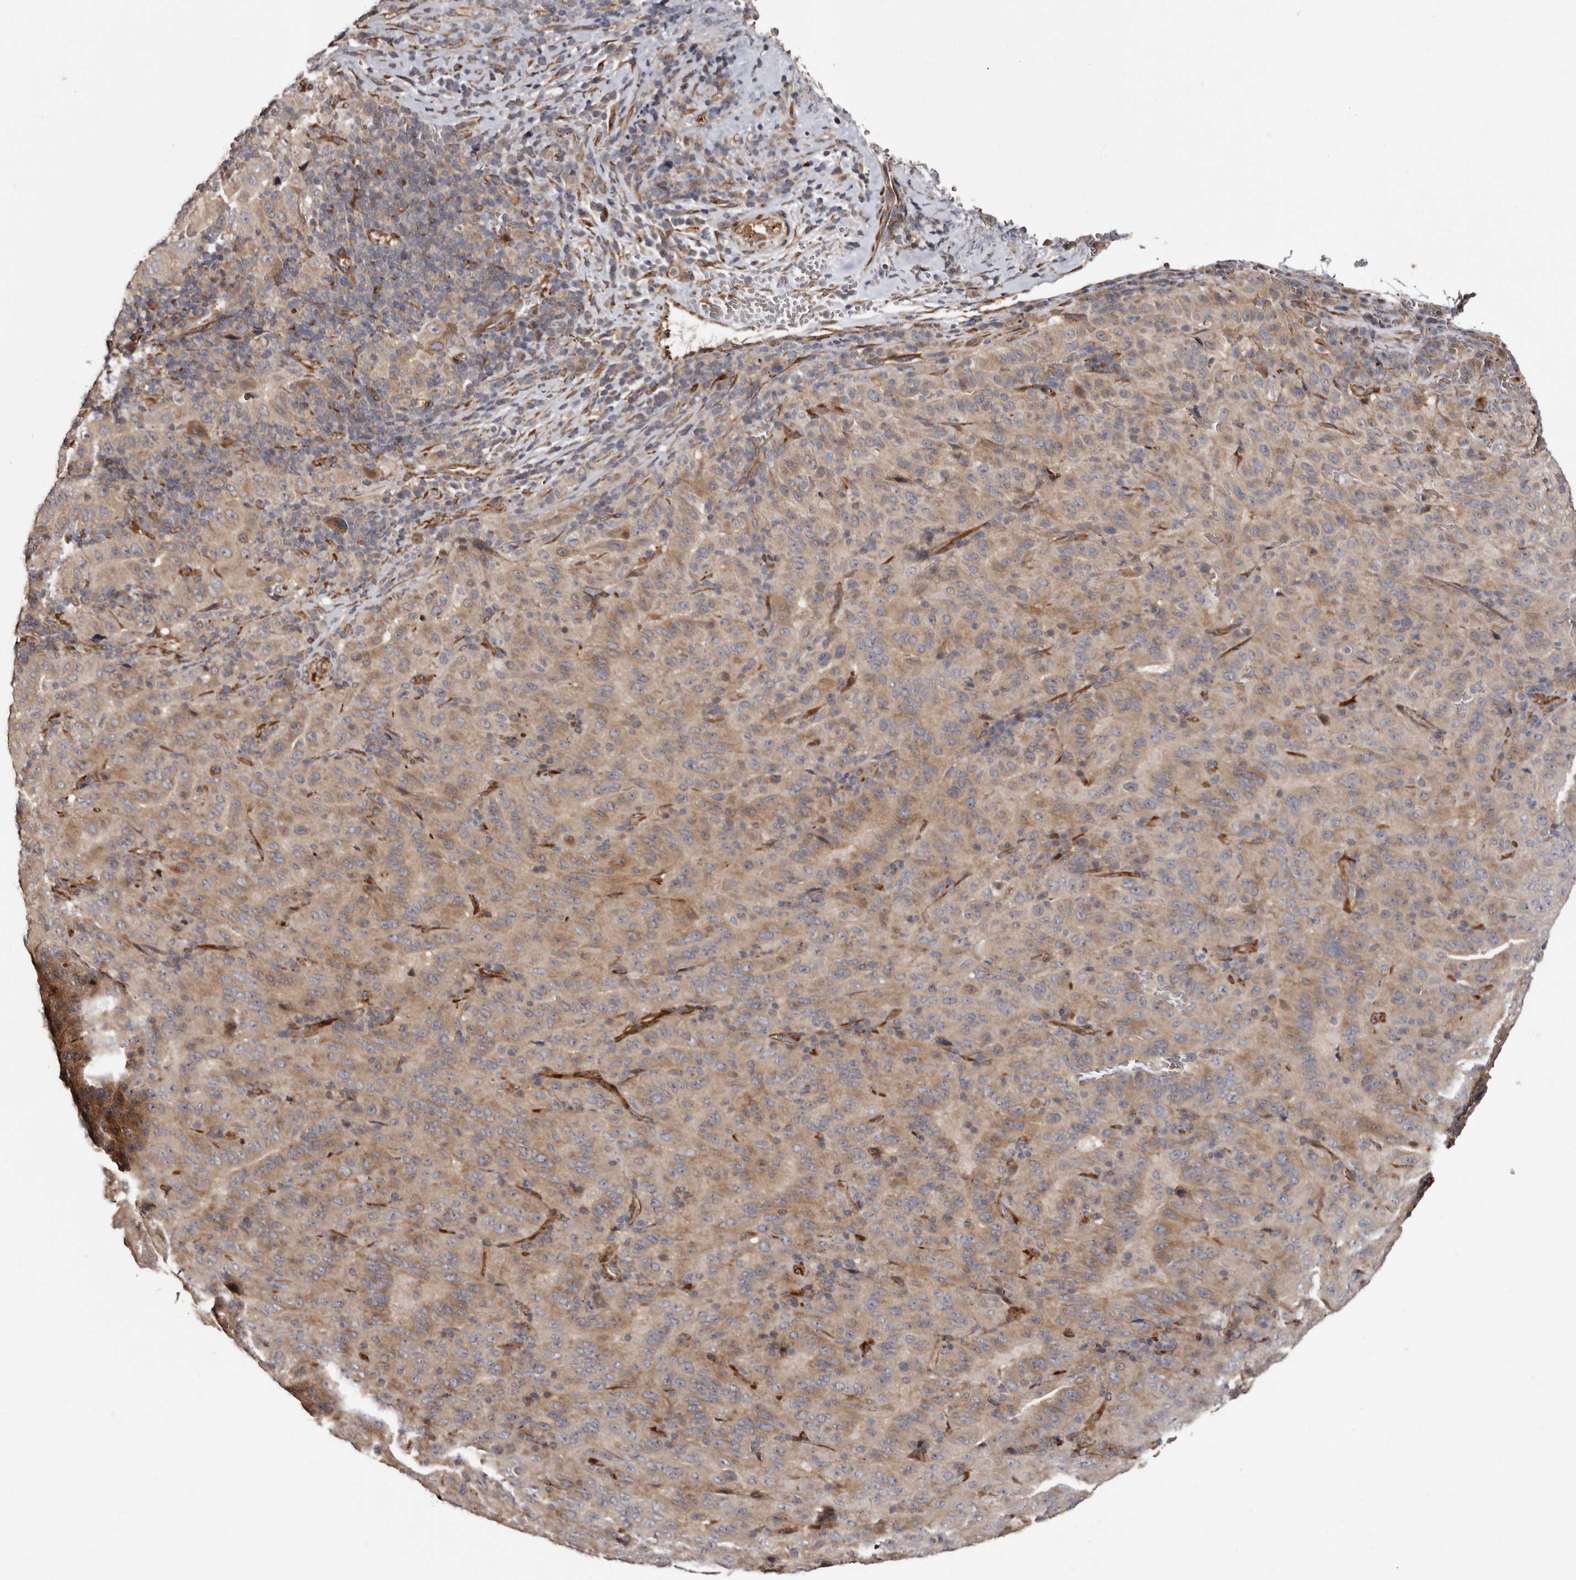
{"staining": {"intensity": "weak", "quantity": ">75%", "location": "cytoplasmic/membranous"}, "tissue": "pancreatic cancer", "cell_type": "Tumor cells", "image_type": "cancer", "snomed": [{"axis": "morphology", "description": "Adenocarcinoma, NOS"}, {"axis": "topography", "description": "Pancreas"}], "caption": "Immunohistochemical staining of human pancreatic cancer exhibits low levels of weak cytoplasmic/membranous positivity in about >75% of tumor cells.", "gene": "TBC1D22B", "patient": {"sex": "male", "age": 63}}